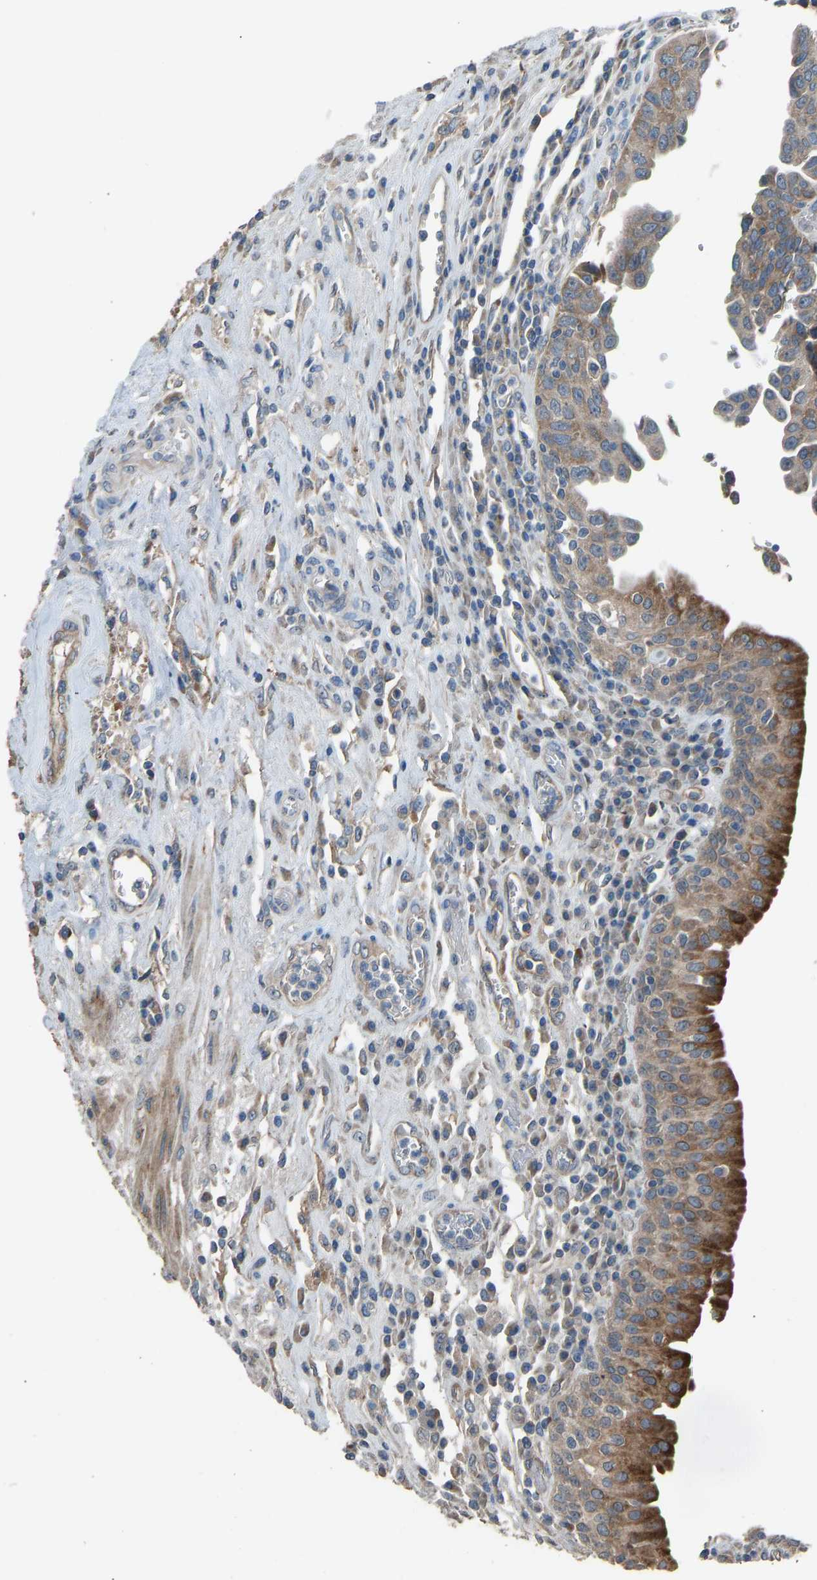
{"staining": {"intensity": "moderate", "quantity": ">75%", "location": "cytoplasmic/membranous"}, "tissue": "urothelial cancer", "cell_type": "Tumor cells", "image_type": "cancer", "snomed": [{"axis": "morphology", "description": "Urothelial carcinoma, High grade"}, {"axis": "topography", "description": "Urinary bladder"}], "caption": "The immunohistochemical stain shows moderate cytoplasmic/membranous staining in tumor cells of urothelial carcinoma (high-grade) tissue. (DAB IHC, brown staining for protein, blue staining for nuclei).", "gene": "TGFBR3", "patient": {"sex": "female", "age": 80}}